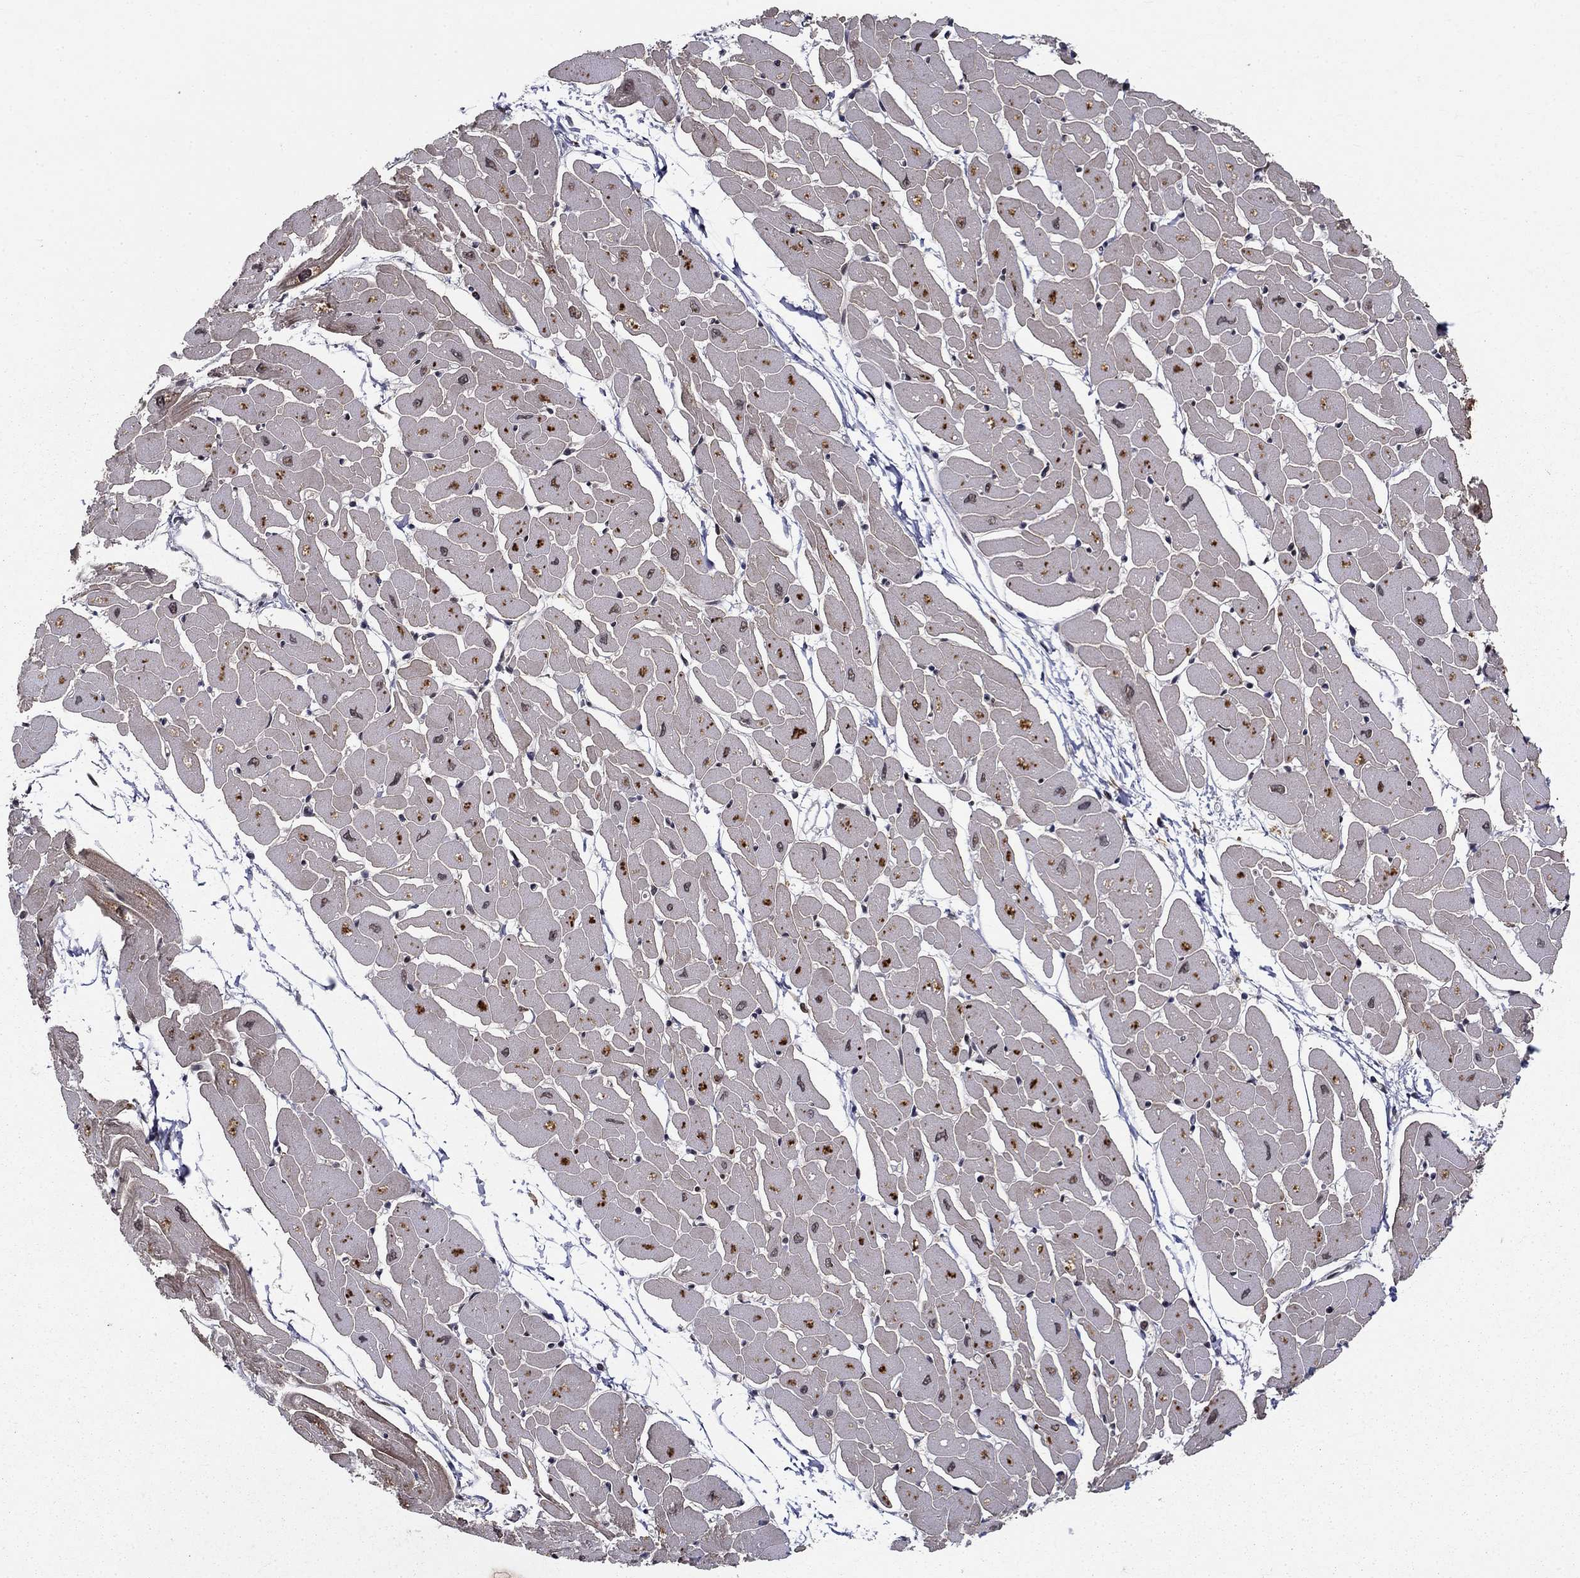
{"staining": {"intensity": "moderate", "quantity": "25%-75%", "location": "cytoplasmic/membranous,nuclear"}, "tissue": "heart muscle", "cell_type": "Cardiomyocytes", "image_type": "normal", "snomed": [{"axis": "morphology", "description": "Normal tissue, NOS"}, {"axis": "topography", "description": "Heart"}], "caption": "This micrograph displays normal heart muscle stained with immunohistochemistry to label a protein in brown. The cytoplasmic/membranous,nuclear of cardiomyocytes show moderate positivity for the protein. Nuclei are counter-stained blue.", "gene": "CDCA7L", "patient": {"sex": "male", "age": 57}}